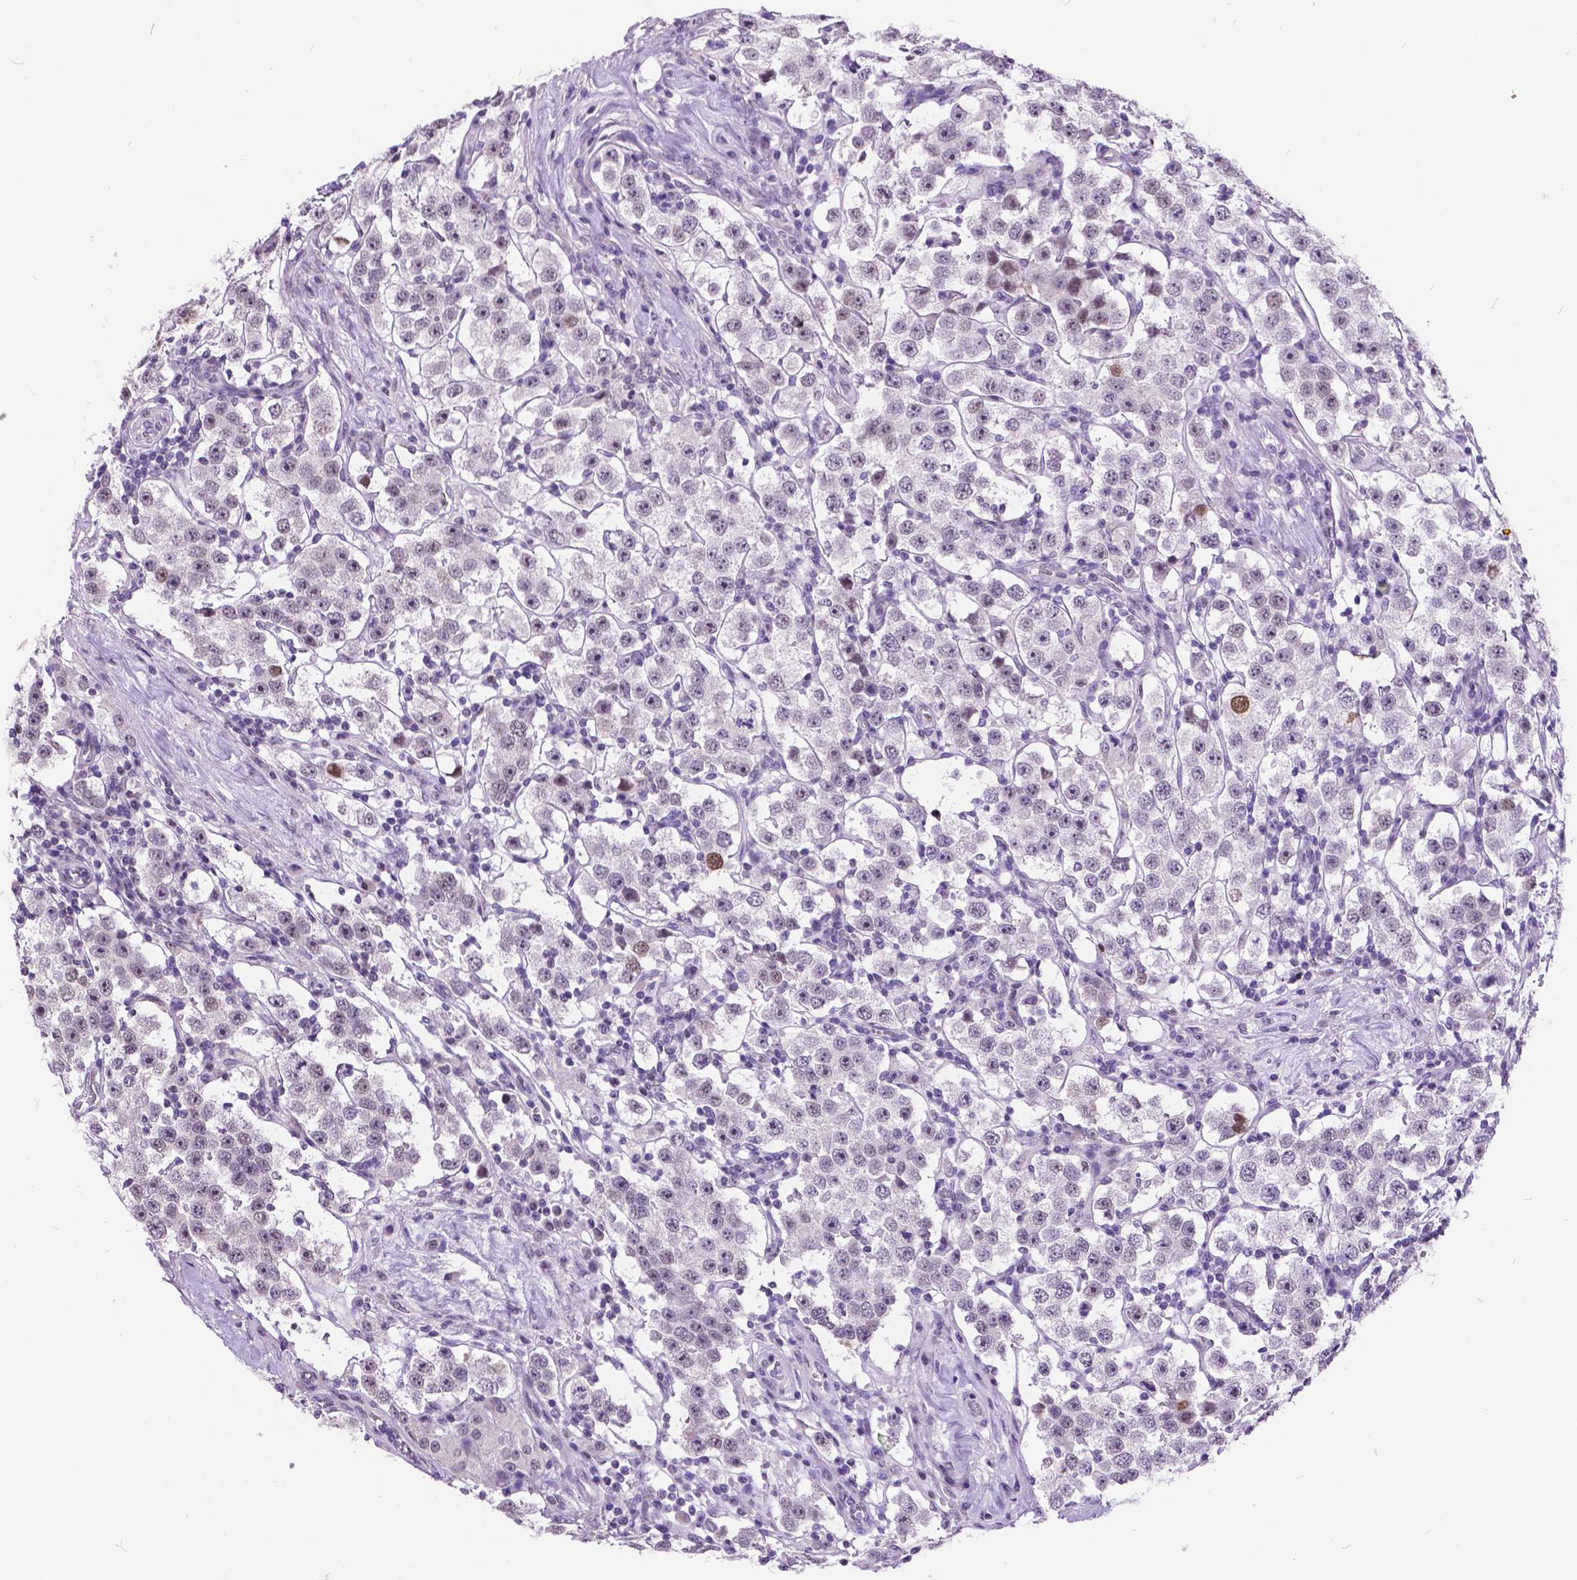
{"staining": {"intensity": "moderate", "quantity": "<25%", "location": "nuclear"}, "tissue": "testis cancer", "cell_type": "Tumor cells", "image_type": "cancer", "snomed": [{"axis": "morphology", "description": "Seminoma, NOS"}, {"axis": "topography", "description": "Testis"}], "caption": "Immunohistochemistry (IHC) staining of testis cancer (seminoma), which demonstrates low levels of moderate nuclear expression in approximately <25% of tumor cells indicating moderate nuclear protein positivity. The staining was performed using DAB (brown) for protein detection and nuclei were counterstained in hematoxylin (blue).", "gene": "DPF3", "patient": {"sex": "male", "age": 37}}